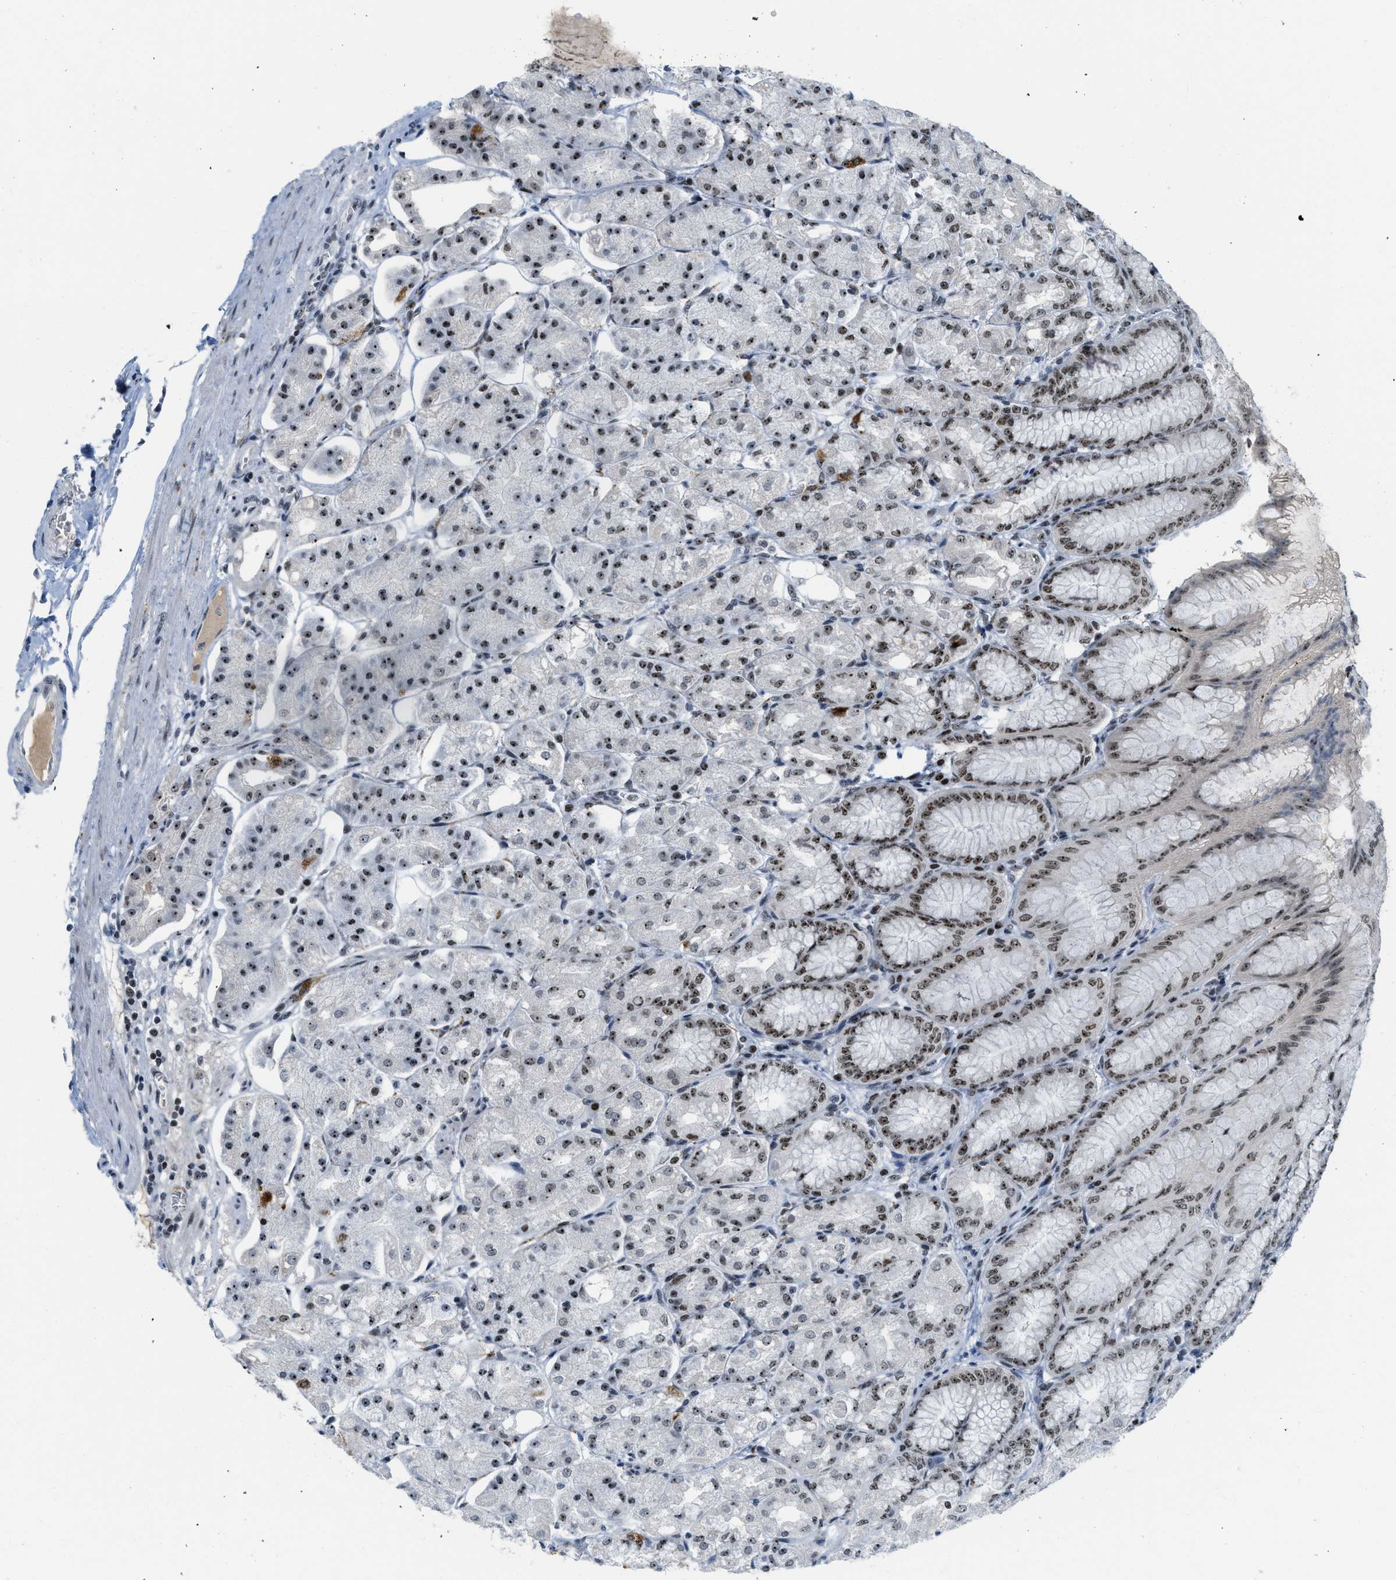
{"staining": {"intensity": "strong", "quantity": ">75%", "location": "nuclear"}, "tissue": "stomach", "cell_type": "Glandular cells", "image_type": "normal", "snomed": [{"axis": "morphology", "description": "Normal tissue, NOS"}, {"axis": "topography", "description": "Stomach, lower"}], "caption": "Immunohistochemistry (IHC) photomicrograph of unremarkable stomach stained for a protein (brown), which reveals high levels of strong nuclear expression in about >75% of glandular cells.", "gene": "URB1", "patient": {"sex": "male", "age": 71}}